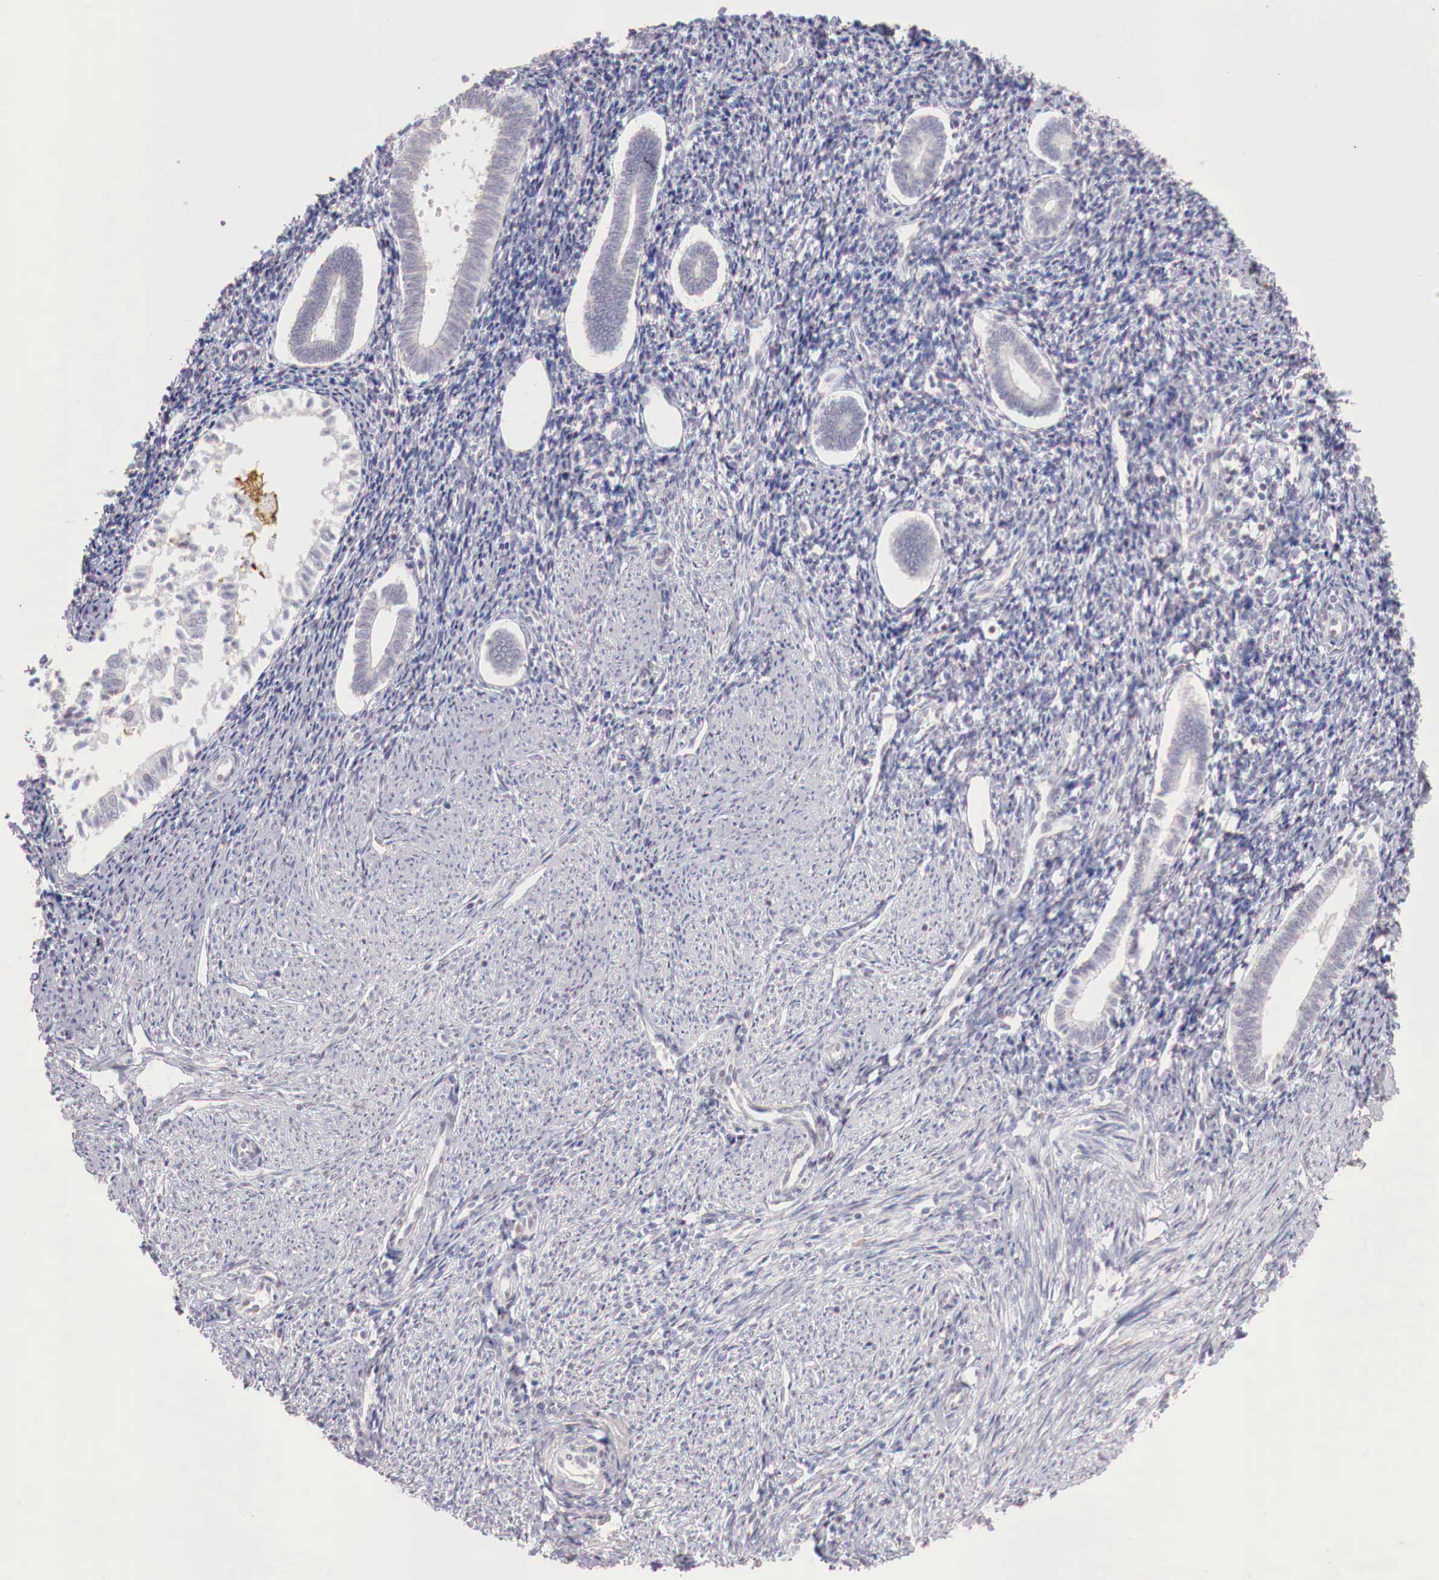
{"staining": {"intensity": "negative", "quantity": "none", "location": "none"}, "tissue": "endometrium", "cell_type": "Cells in endometrial stroma", "image_type": "normal", "snomed": [{"axis": "morphology", "description": "Normal tissue, NOS"}, {"axis": "topography", "description": "Endometrium"}], "caption": "Immunohistochemical staining of benign human endometrium demonstrates no significant expression in cells in endometrial stroma.", "gene": "XPNPEP2", "patient": {"sex": "female", "age": 52}}